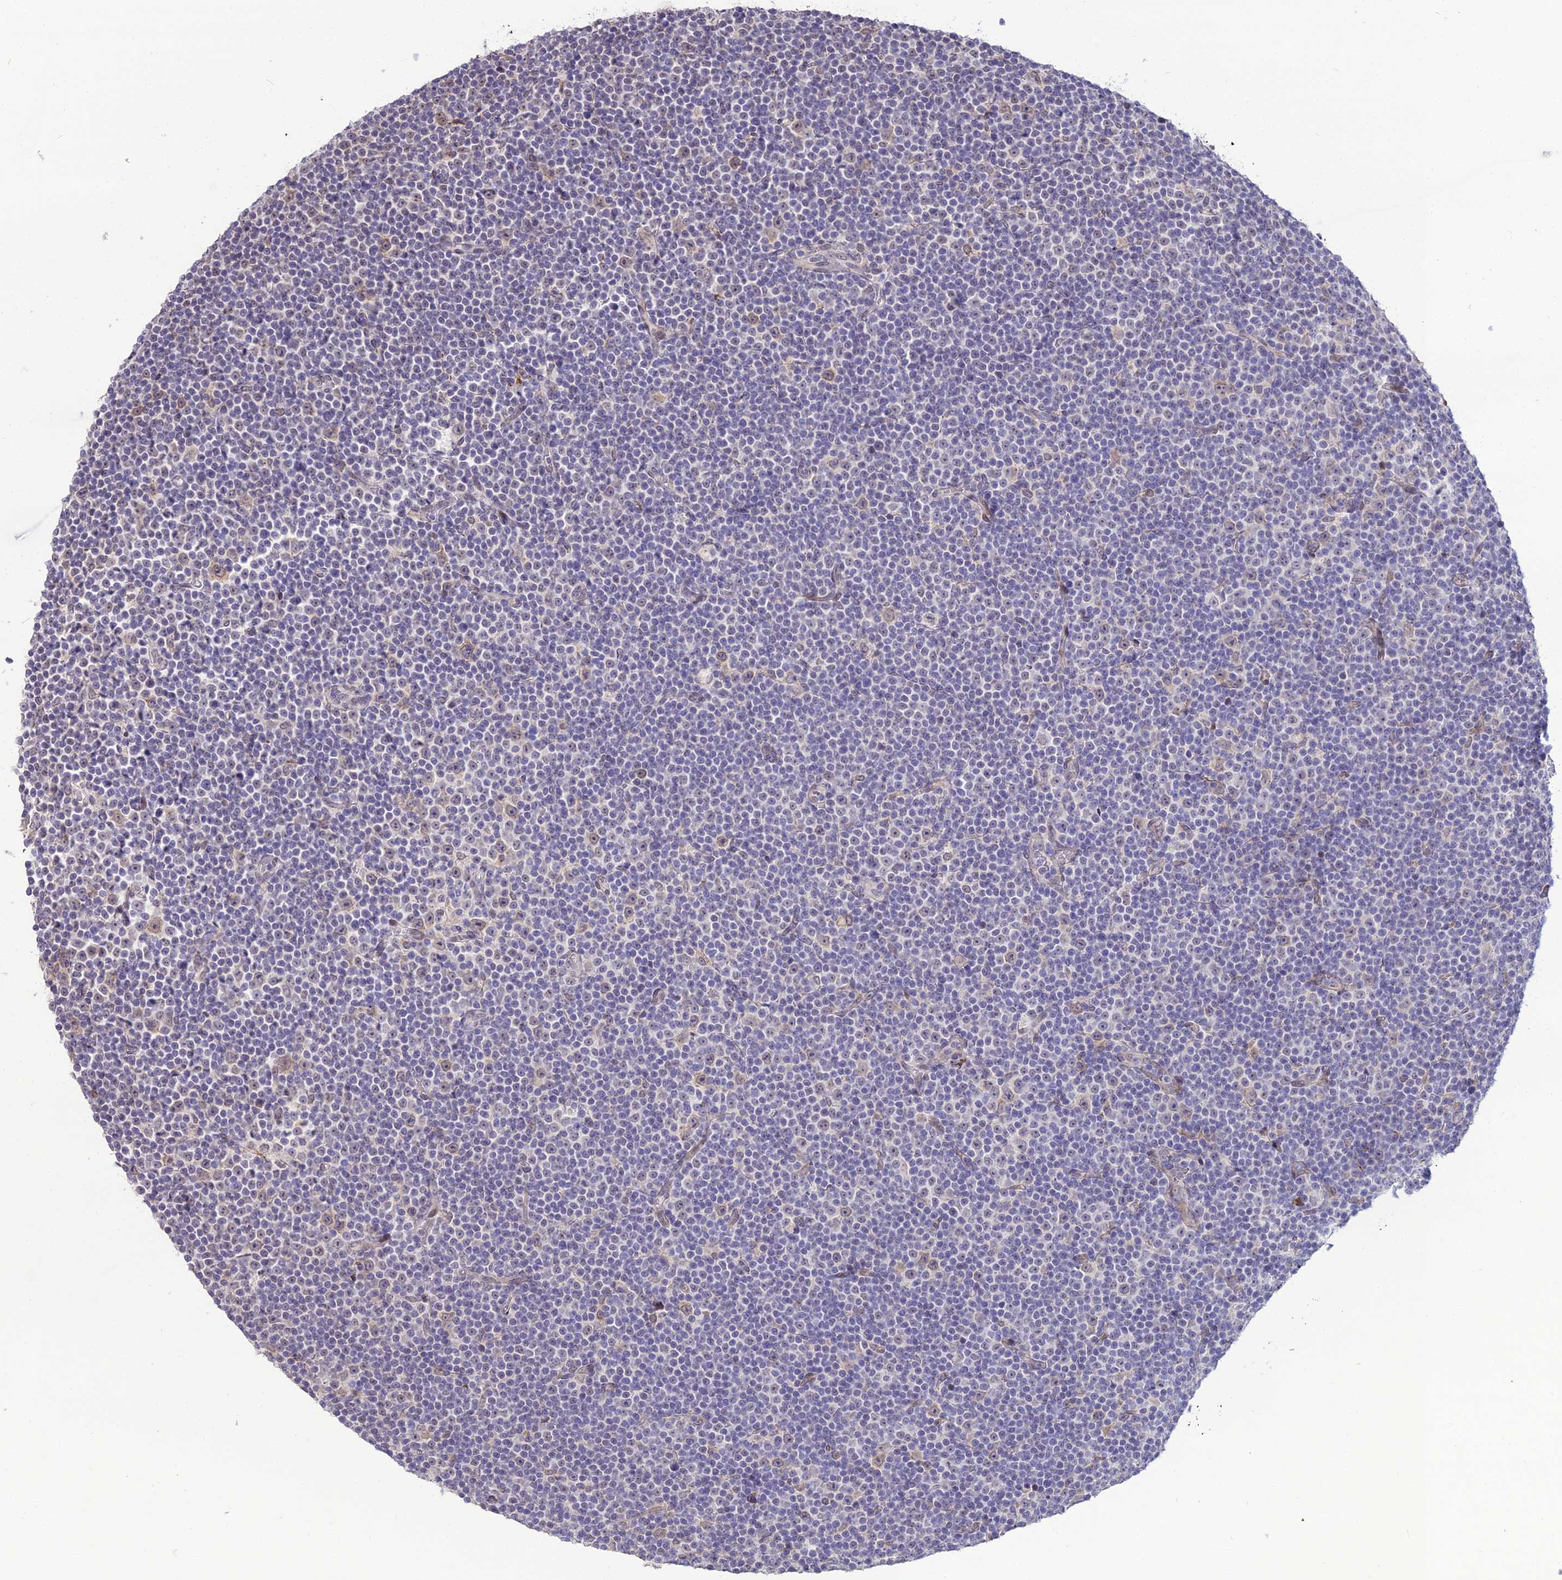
{"staining": {"intensity": "negative", "quantity": "none", "location": "none"}, "tissue": "lymphoma", "cell_type": "Tumor cells", "image_type": "cancer", "snomed": [{"axis": "morphology", "description": "Malignant lymphoma, non-Hodgkin's type, Low grade"}, {"axis": "topography", "description": "Lymph node"}], "caption": "The immunohistochemistry (IHC) histopathology image has no significant positivity in tumor cells of malignant lymphoma, non-Hodgkin's type (low-grade) tissue.", "gene": "TROAP", "patient": {"sex": "female", "age": 67}}